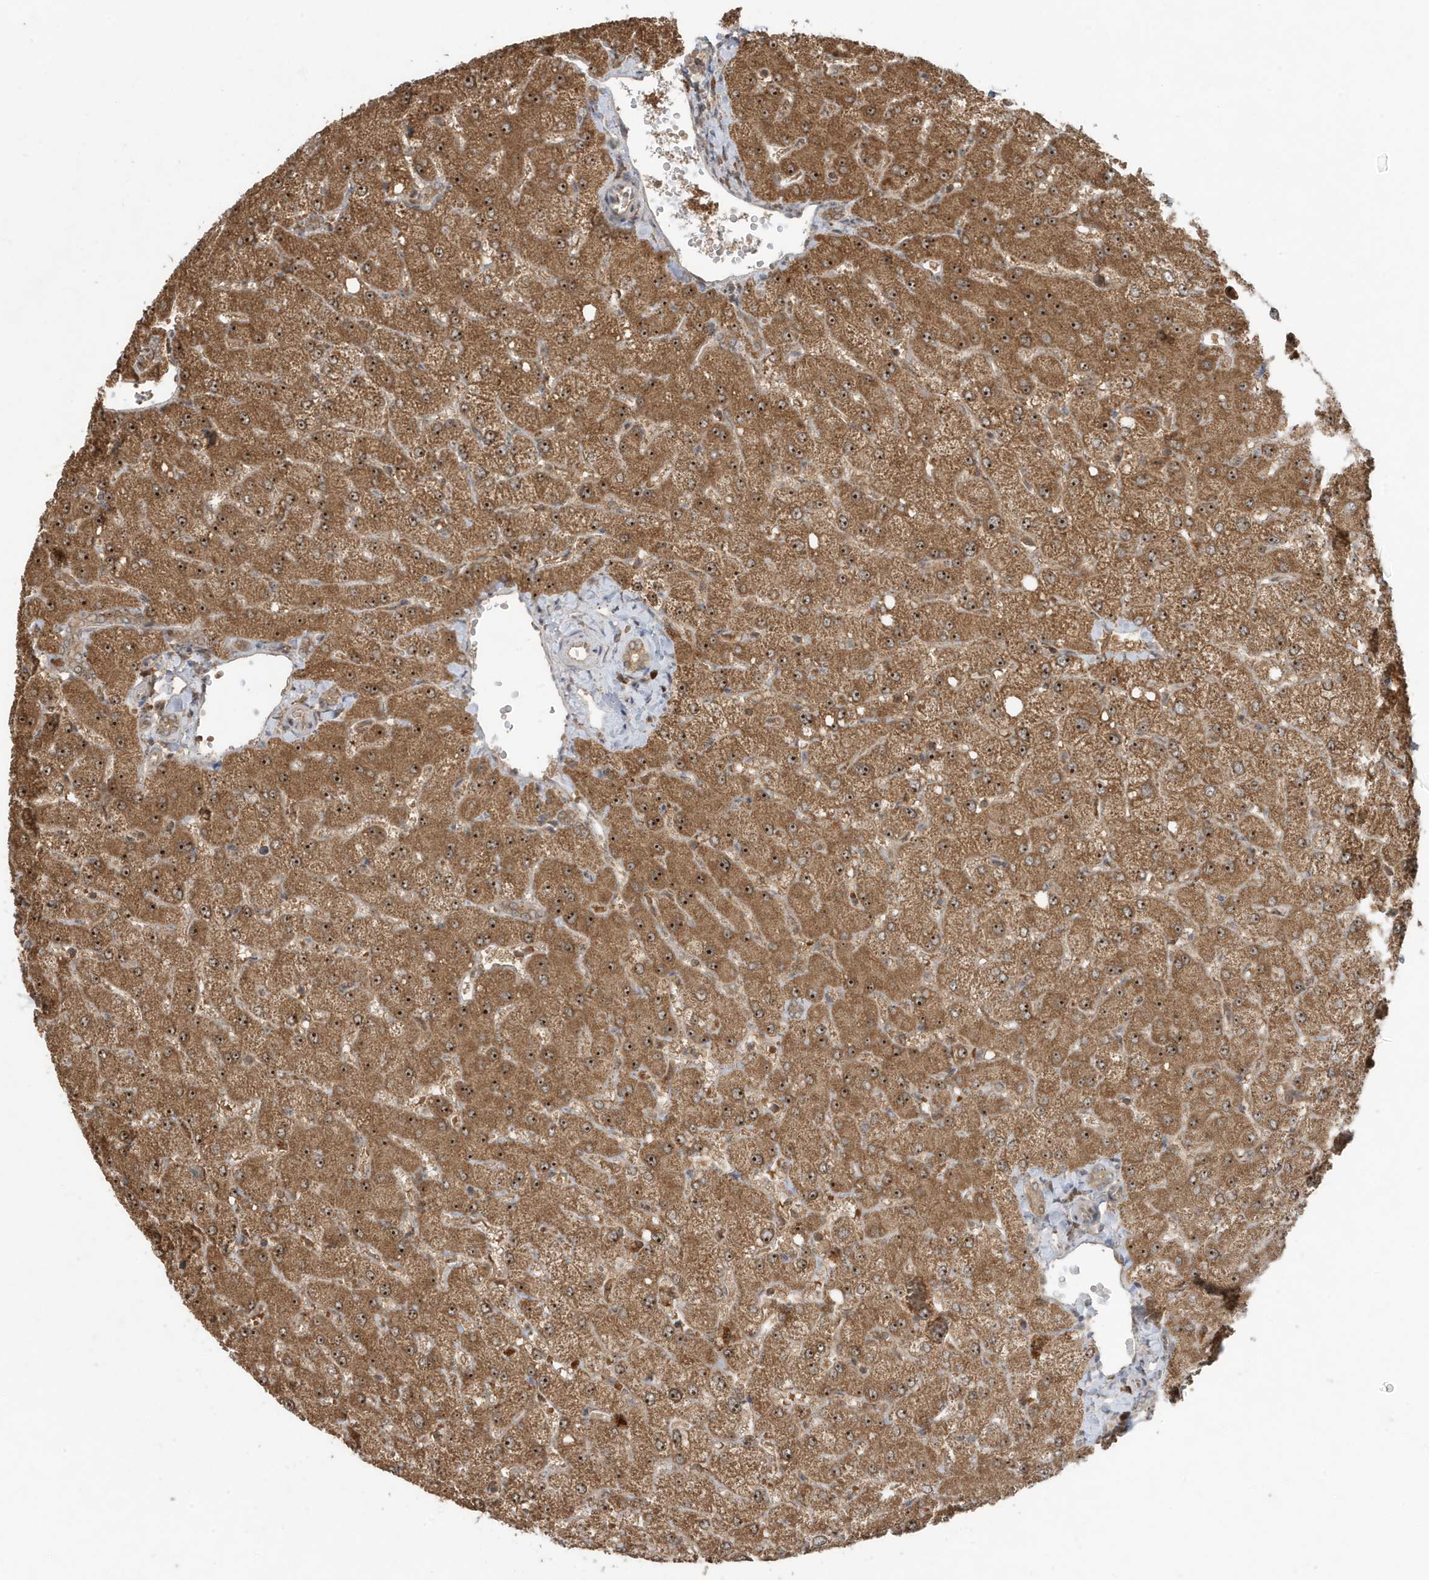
{"staining": {"intensity": "weak", "quantity": ">75%", "location": "cytoplasmic/membranous"}, "tissue": "liver", "cell_type": "Cholangiocytes", "image_type": "normal", "snomed": [{"axis": "morphology", "description": "Normal tissue, NOS"}, {"axis": "topography", "description": "Liver"}], "caption": "Immunohistochemistry of benign human liver exhibits low levels of weak cytoplasmic/membranous positivity in approximately >75% of cholangiocytes.", "gene": "ABCB9", "patient": {"sex": "female", "age": 54}}